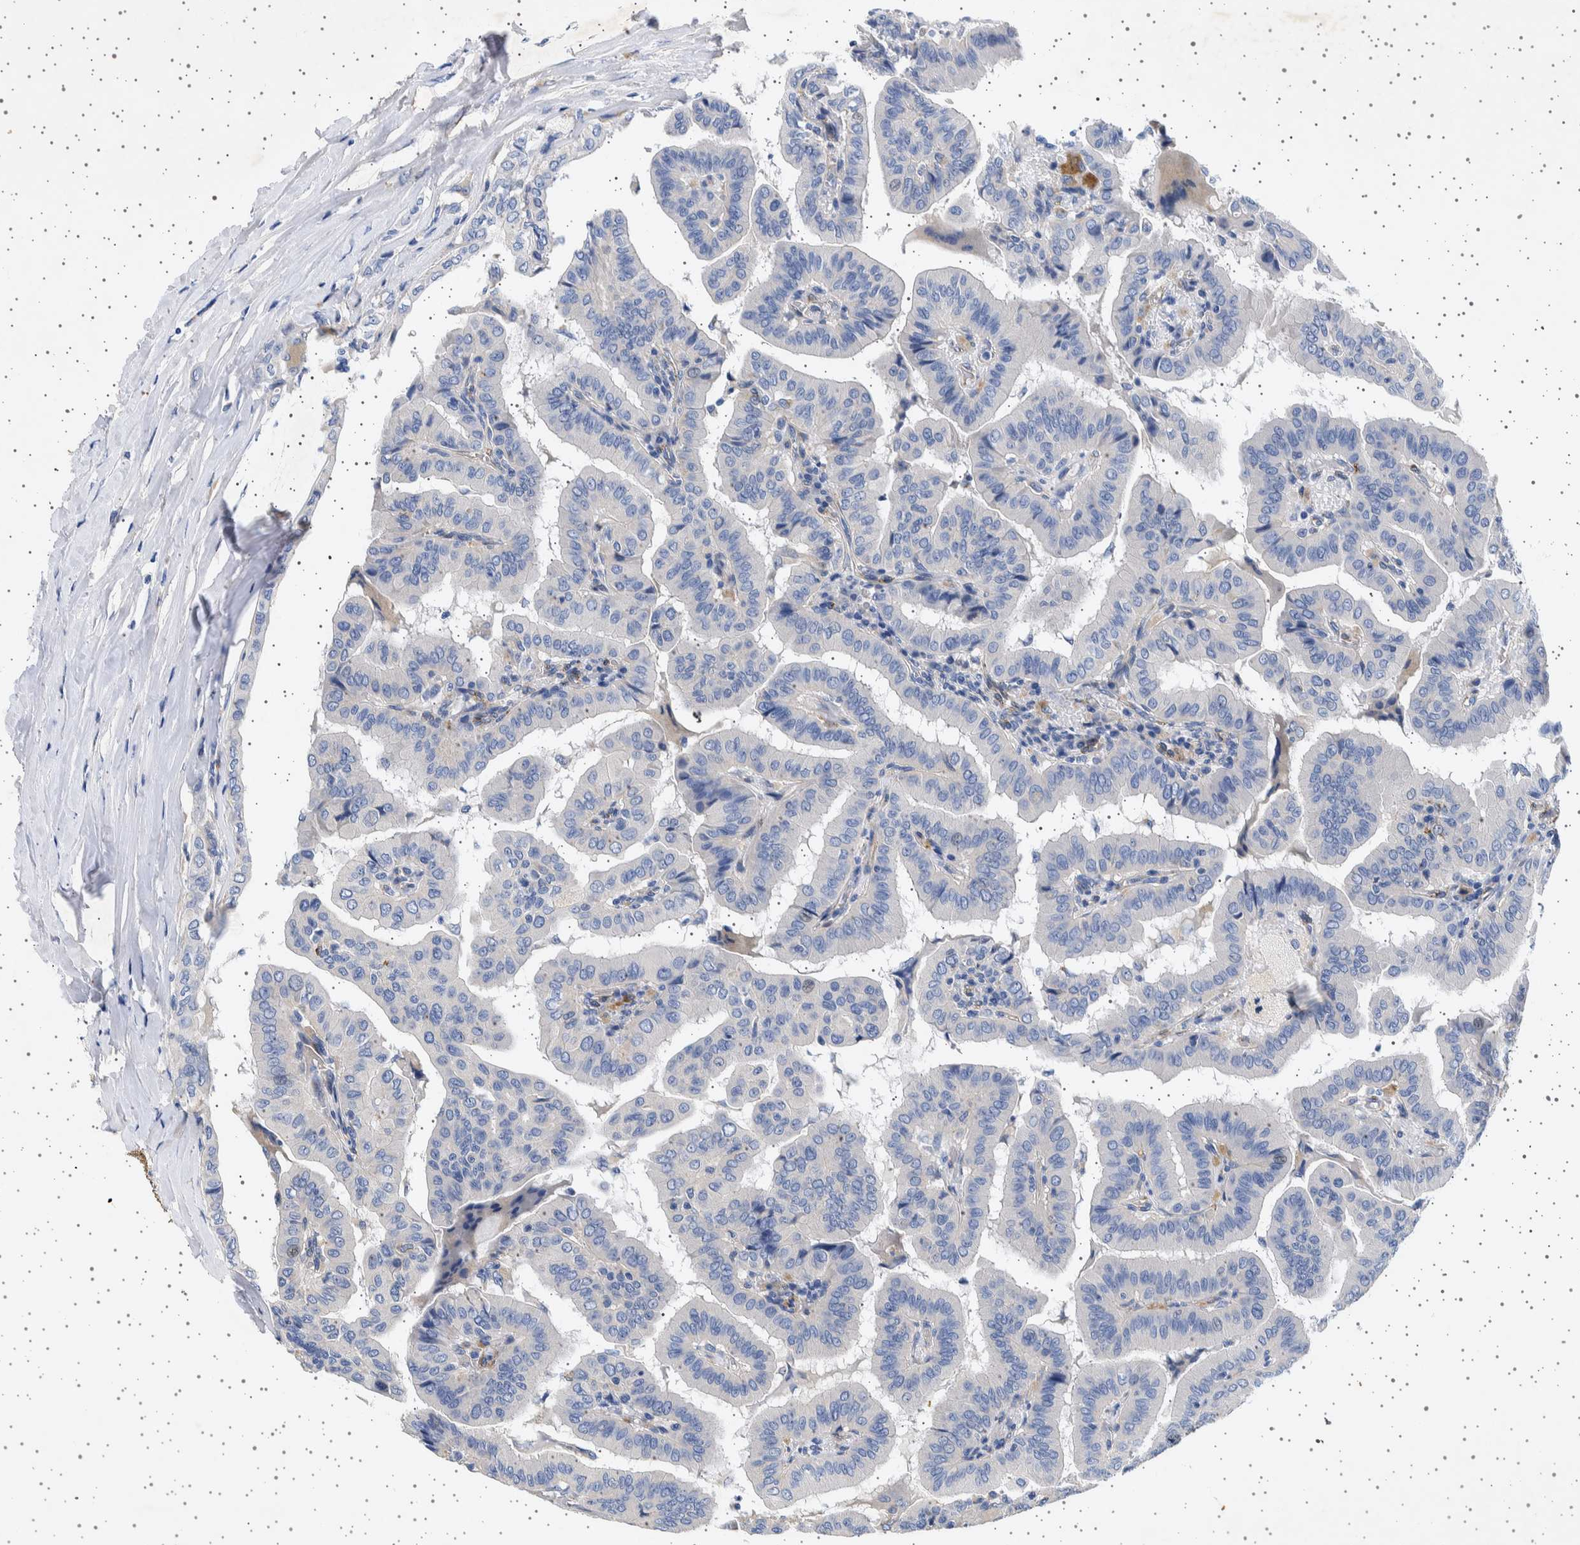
{"staining": {"intensity": "negative", "quantity": "none", "location": "none"}, "tissue": "thyroid cancer", "cell_type": "Tumor cells", "image_type": "cancer", "snomed": [{"axis": "morphology", "description": "Papillary adenocarcinoma, NOS"}, {"axis": "topography", "description": "Thyroid gland"}], "caption": "There is no significant expression in tumor cells of thyroid cancer (papillary adenocarcinoma).", "gene": "SEPTIN4", "patient": {"sex": "male", "age": 33}}